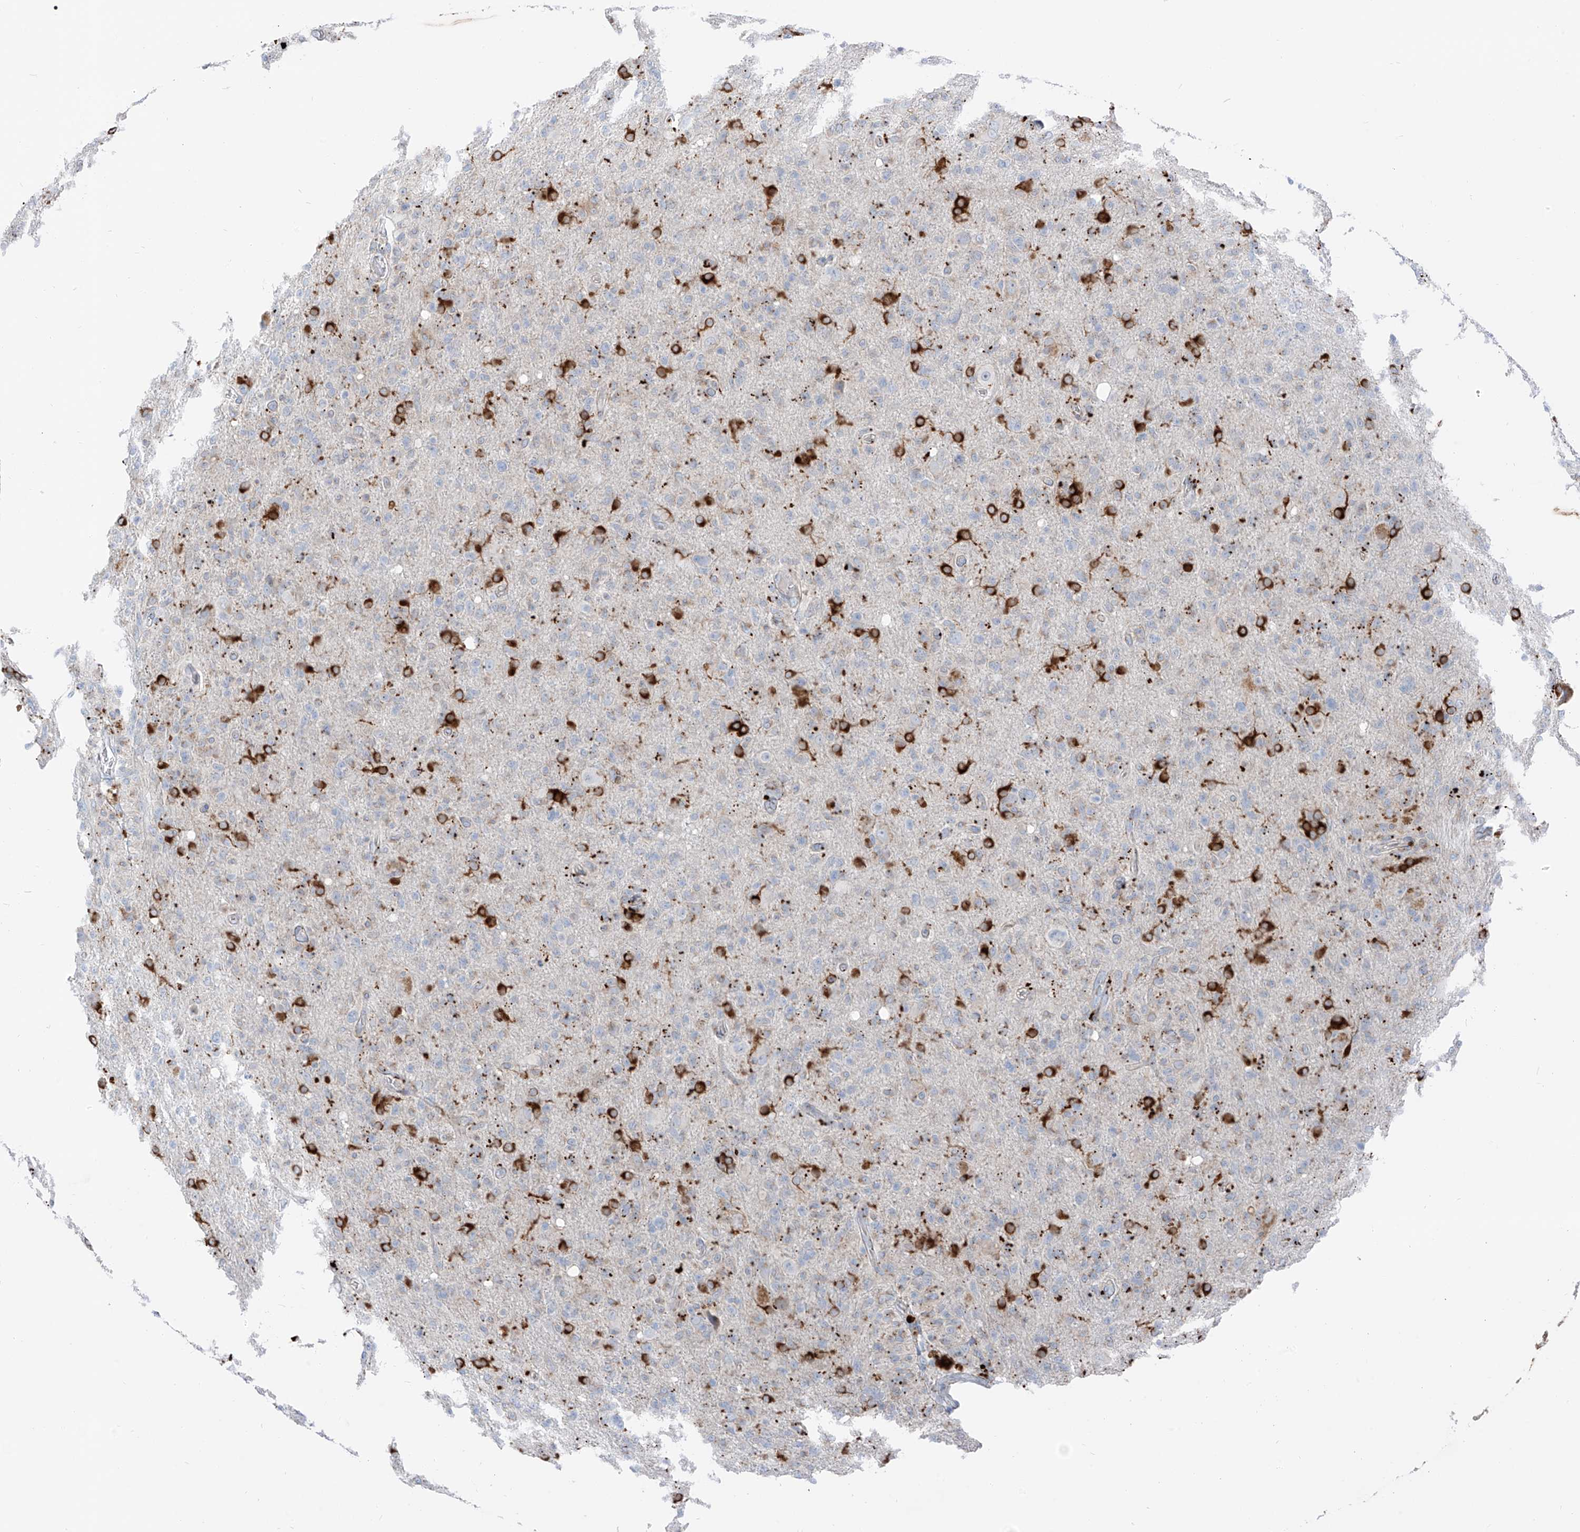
{"staining": {"intensity": "strong", "quantity": "25%-75%", "location": "cytoplasmic/membranous"}, "tissue": "glioma", "cell_type": "Tumor cells", "image_type": "cancer", "snomed": [{"axis": "morphology", "description": "Glioma, malignant, High grade"}, {"axis": "topography", "description": "Brain"}], "caption": "Tumor cells demonstrate high levels of strong cytoplasmic/membranous staining in approximately 25%-75% of cells in human glioma. (brown staining indicates protein expression, while blue staining denotes nuclei).", "gene": "GPR137C", "patient": {"sex": "female", "age": 57}}